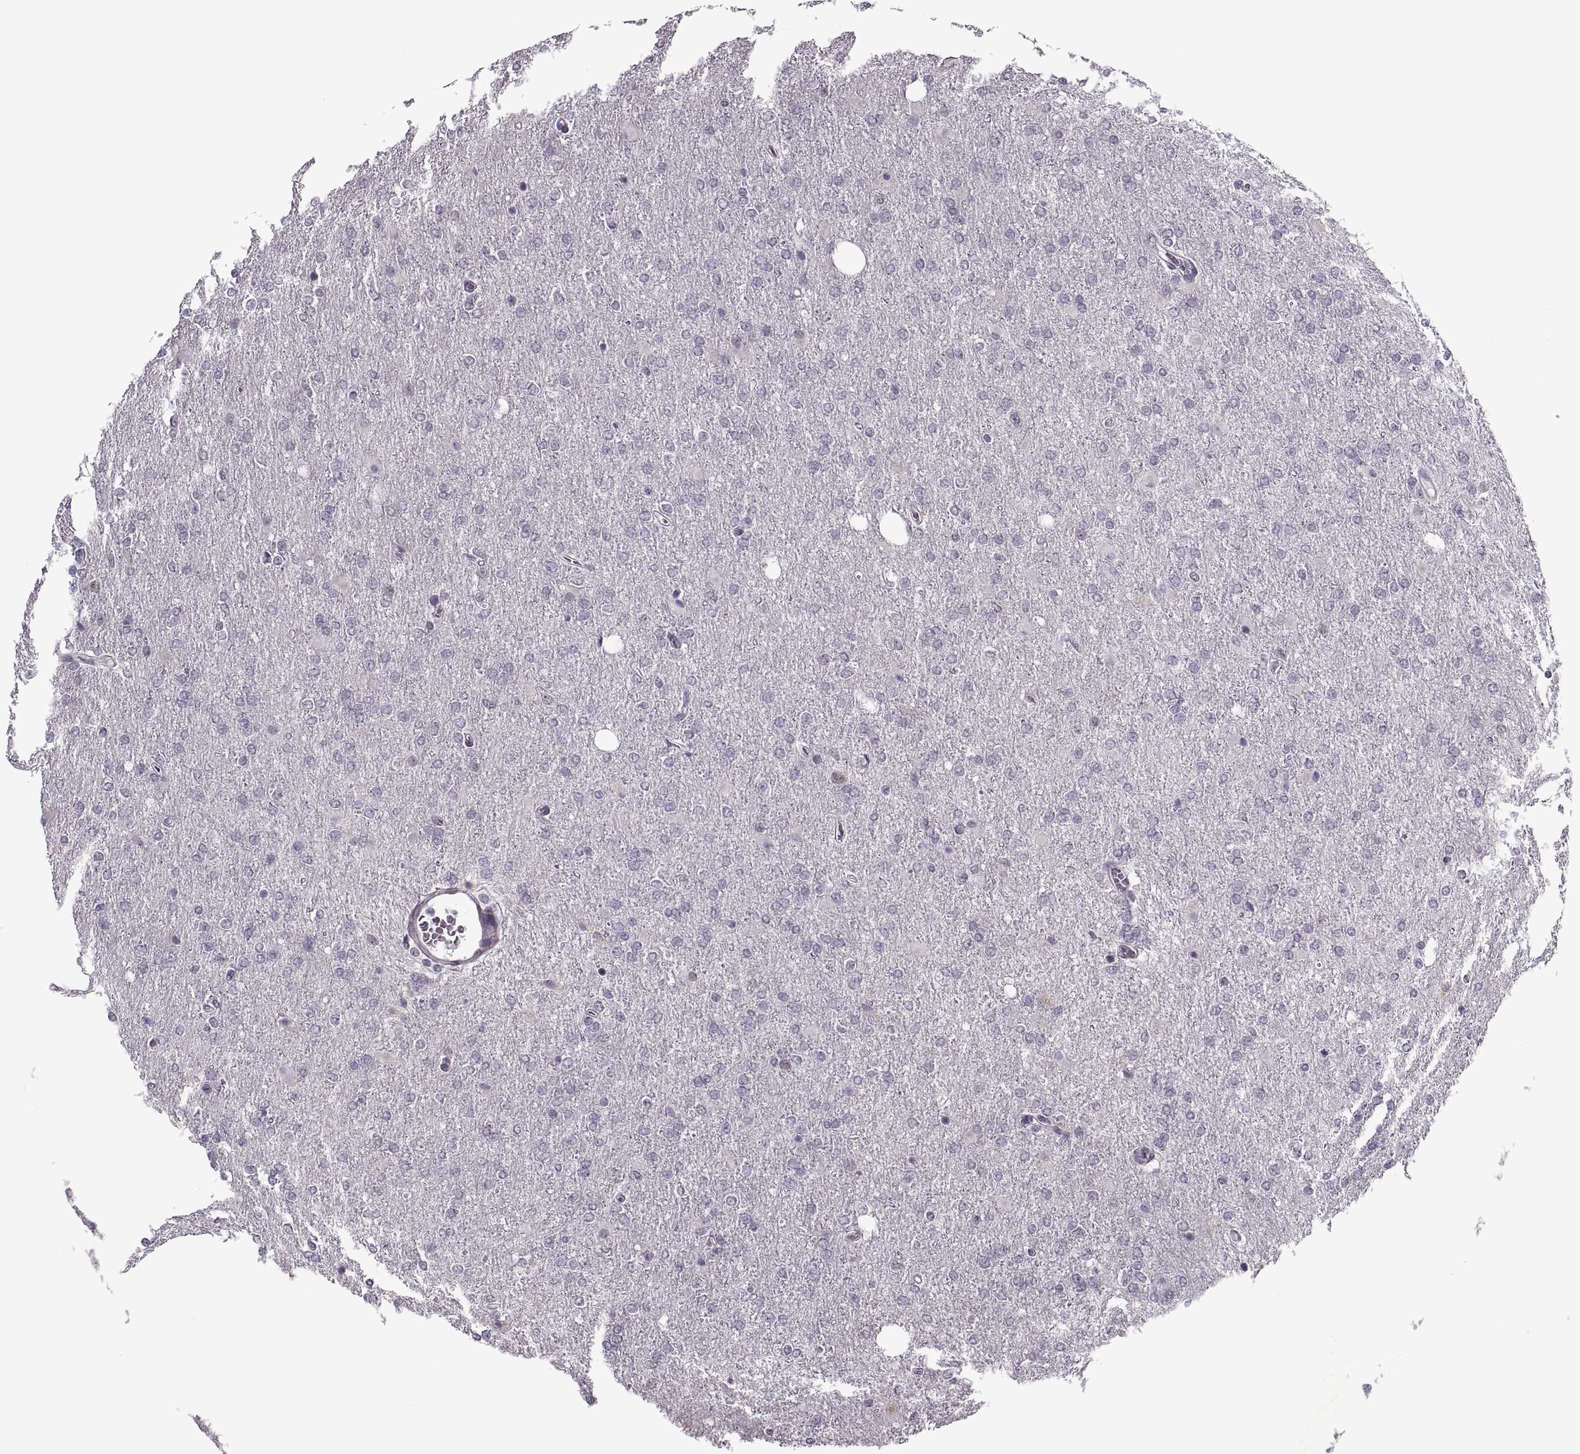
{"staining": {"intensity": "negative", "quantity": "none", "location": "none"}, "tissue": "glioma", "cell_type": "Tumor cells", "image_type": "cancer", "snomed": [{"axis": "morphology", "description": "Glioma, malignant, High grade"}, {"axis": "topography", "description": "Cerebral cortex"}], "caption": "Immunohistochemistry (IHC) image of glioma stained for a protein (brown), which reveals no staining in tumor cells.", "gene": "PRSS37", "patient": {"sex": "male", "age": 70}}